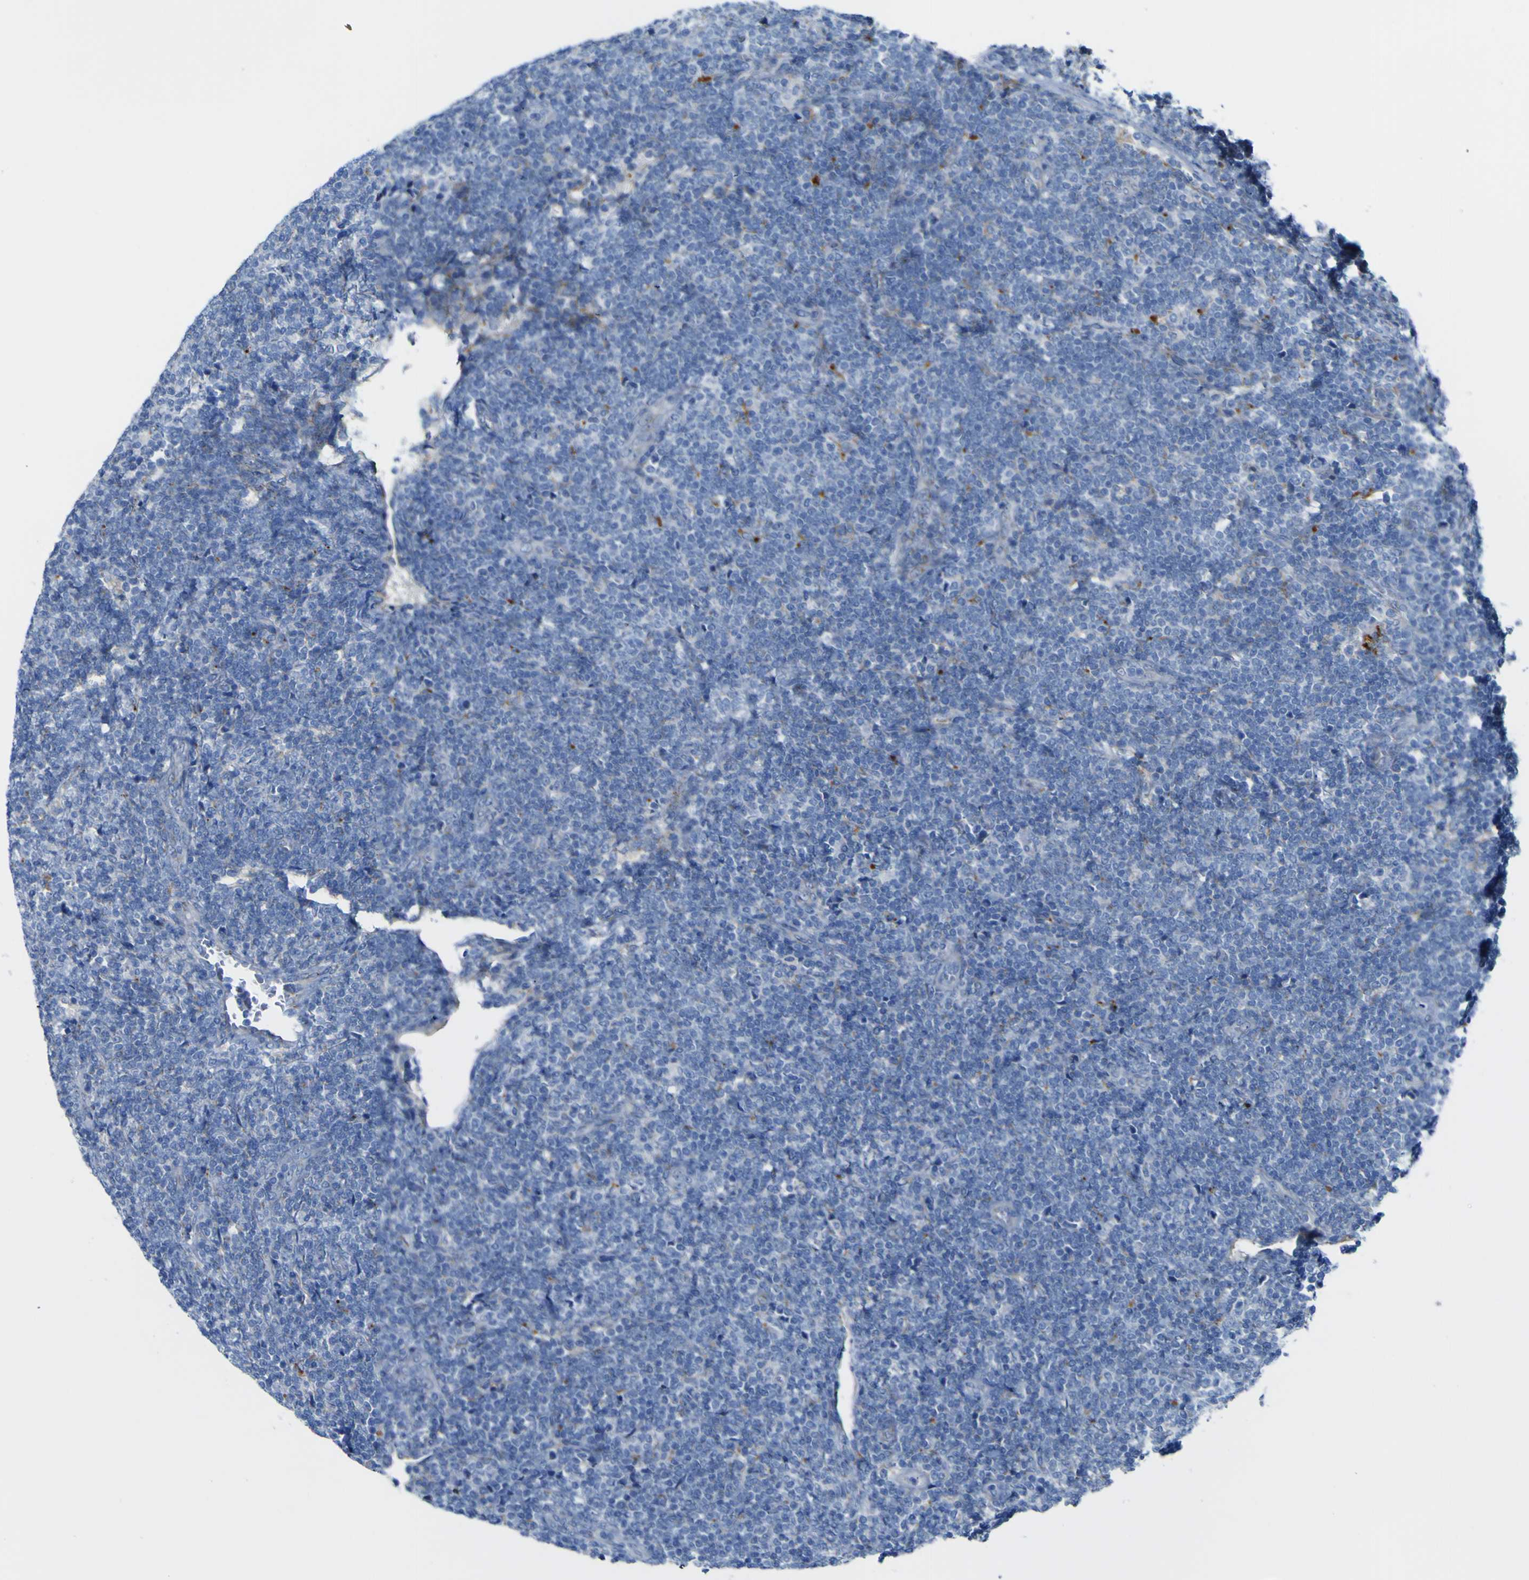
{"staining": {"intensity": "strong", "quantity": "<25%", "location": "cytoplasmic/membranous"}, "tissue": "lymphoma", "cell_type": "Tumor cells", "image_type": "cancer", "snomed": [{"axis": "morphology", "description": "Malignant lymphoma, non-Hodgkin's type, Low grade"}, {"axis": "topography", "description": "Lymph node"}], "caption": "Malignant lymphoma, non-Hodgkin's type (low-grade) stained for a protein (brown) reveals strong cytoplasmic/membranous positive staining in approximately <25% of tumor cells.", "gene": "PTPRF", "patient": {"sex": "male", "age": 66}}